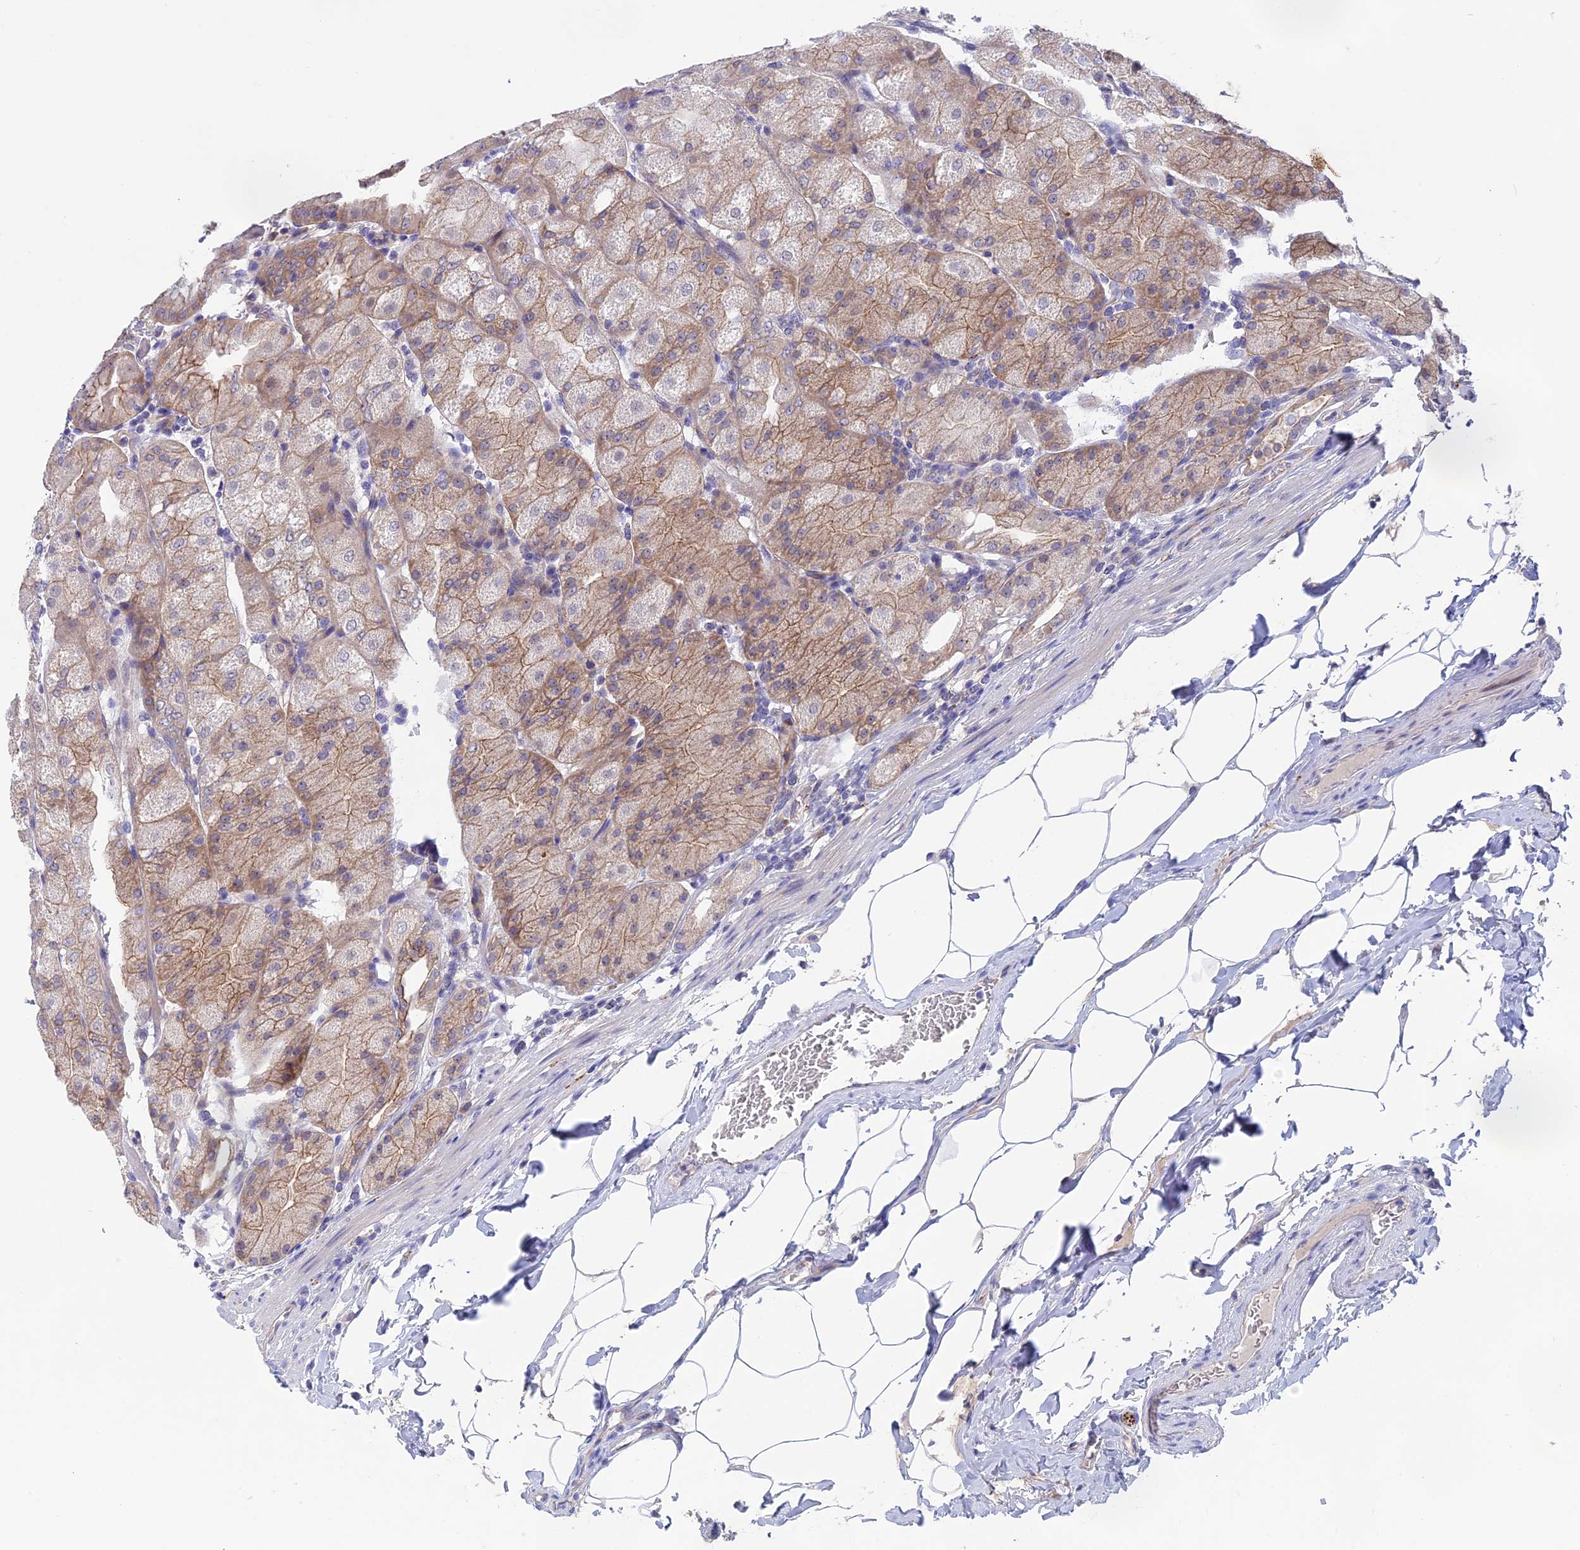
{"staining": {"intensity": "weak", "quantity": "25%-75%", "location": "cytoplasmic/membranous"}, "tissue": "stomach", "cell_type": "Glandular cells", "image_type": "normal", "snomed": [{"axis": "morphology", "description": "Normal tissue, NOS"}, {"axis": "topography", "description": "Stomach, upper"}, {"axis": "topography", "description": "Stomach, lower"}], "caption": "DAB (3,3'-diaminobenzidine) immunohistochemical staining of benign stomach reveals weak cytoplasmic/membranous protein positivity in approximately 25%-75% of glandular cells.", "gene": "TENT4B", "patient": {"sex": "male", "age": 62}}